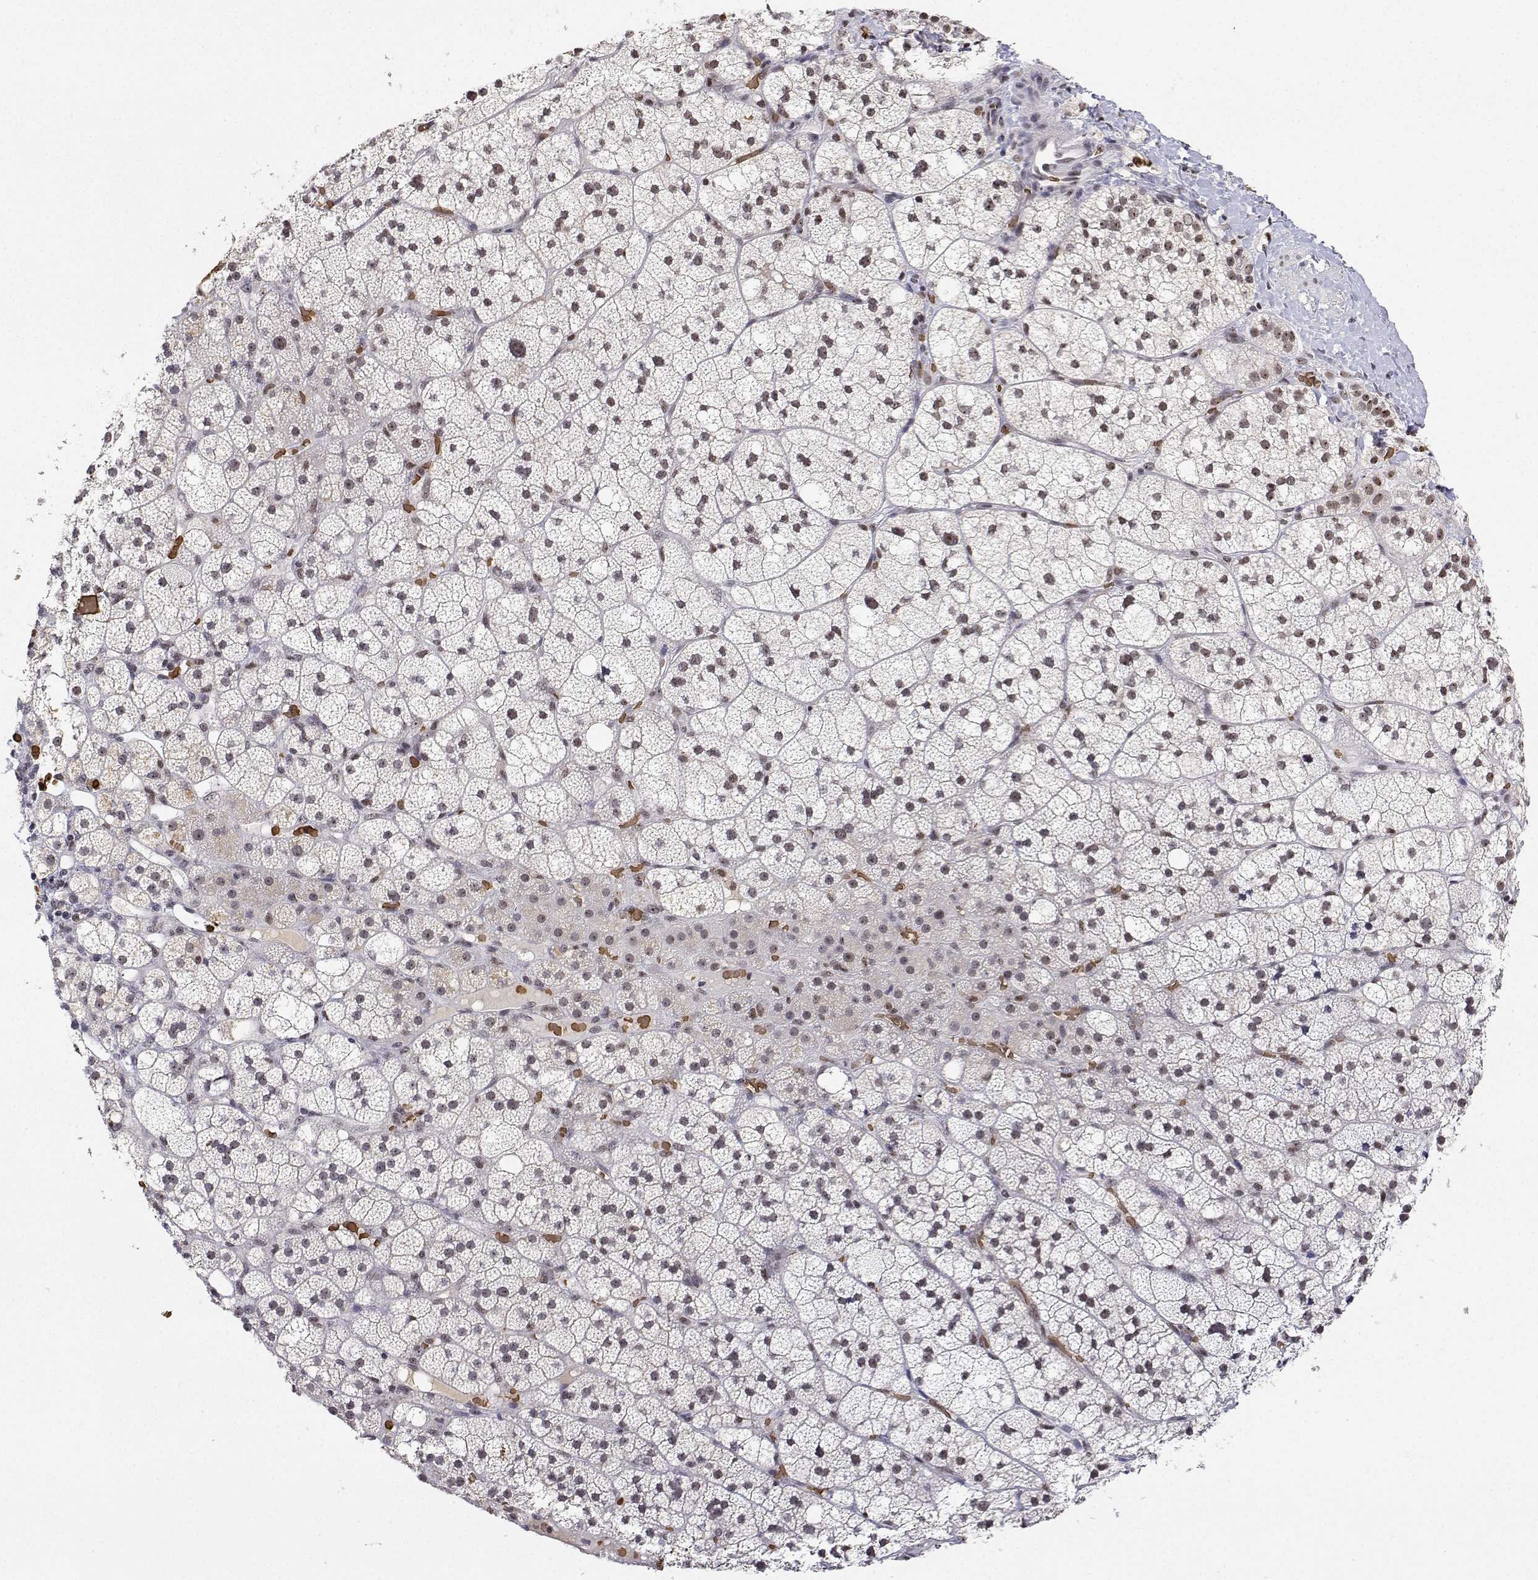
{"staining": {"intensity": "moderate", "quantity": "25%-75%", "location": "nuclear"}, "tissue": "adrenal gland", "cell_type": "Glandular cells", "image_type": "normal", "snomed": [{"axis": "morphology", "description": "Normal tissue, NOS"}, {"axis": "topography", "description": "Adrenal gland"}], "caption": "Adrenal gland stained for a protein demonstrates moderate nuclear positivity in glandular cells. (IHC, brightfield microscopy, high magnification).", "gene": "ADAR", "patient": {"sex": "male", "age": 53}}